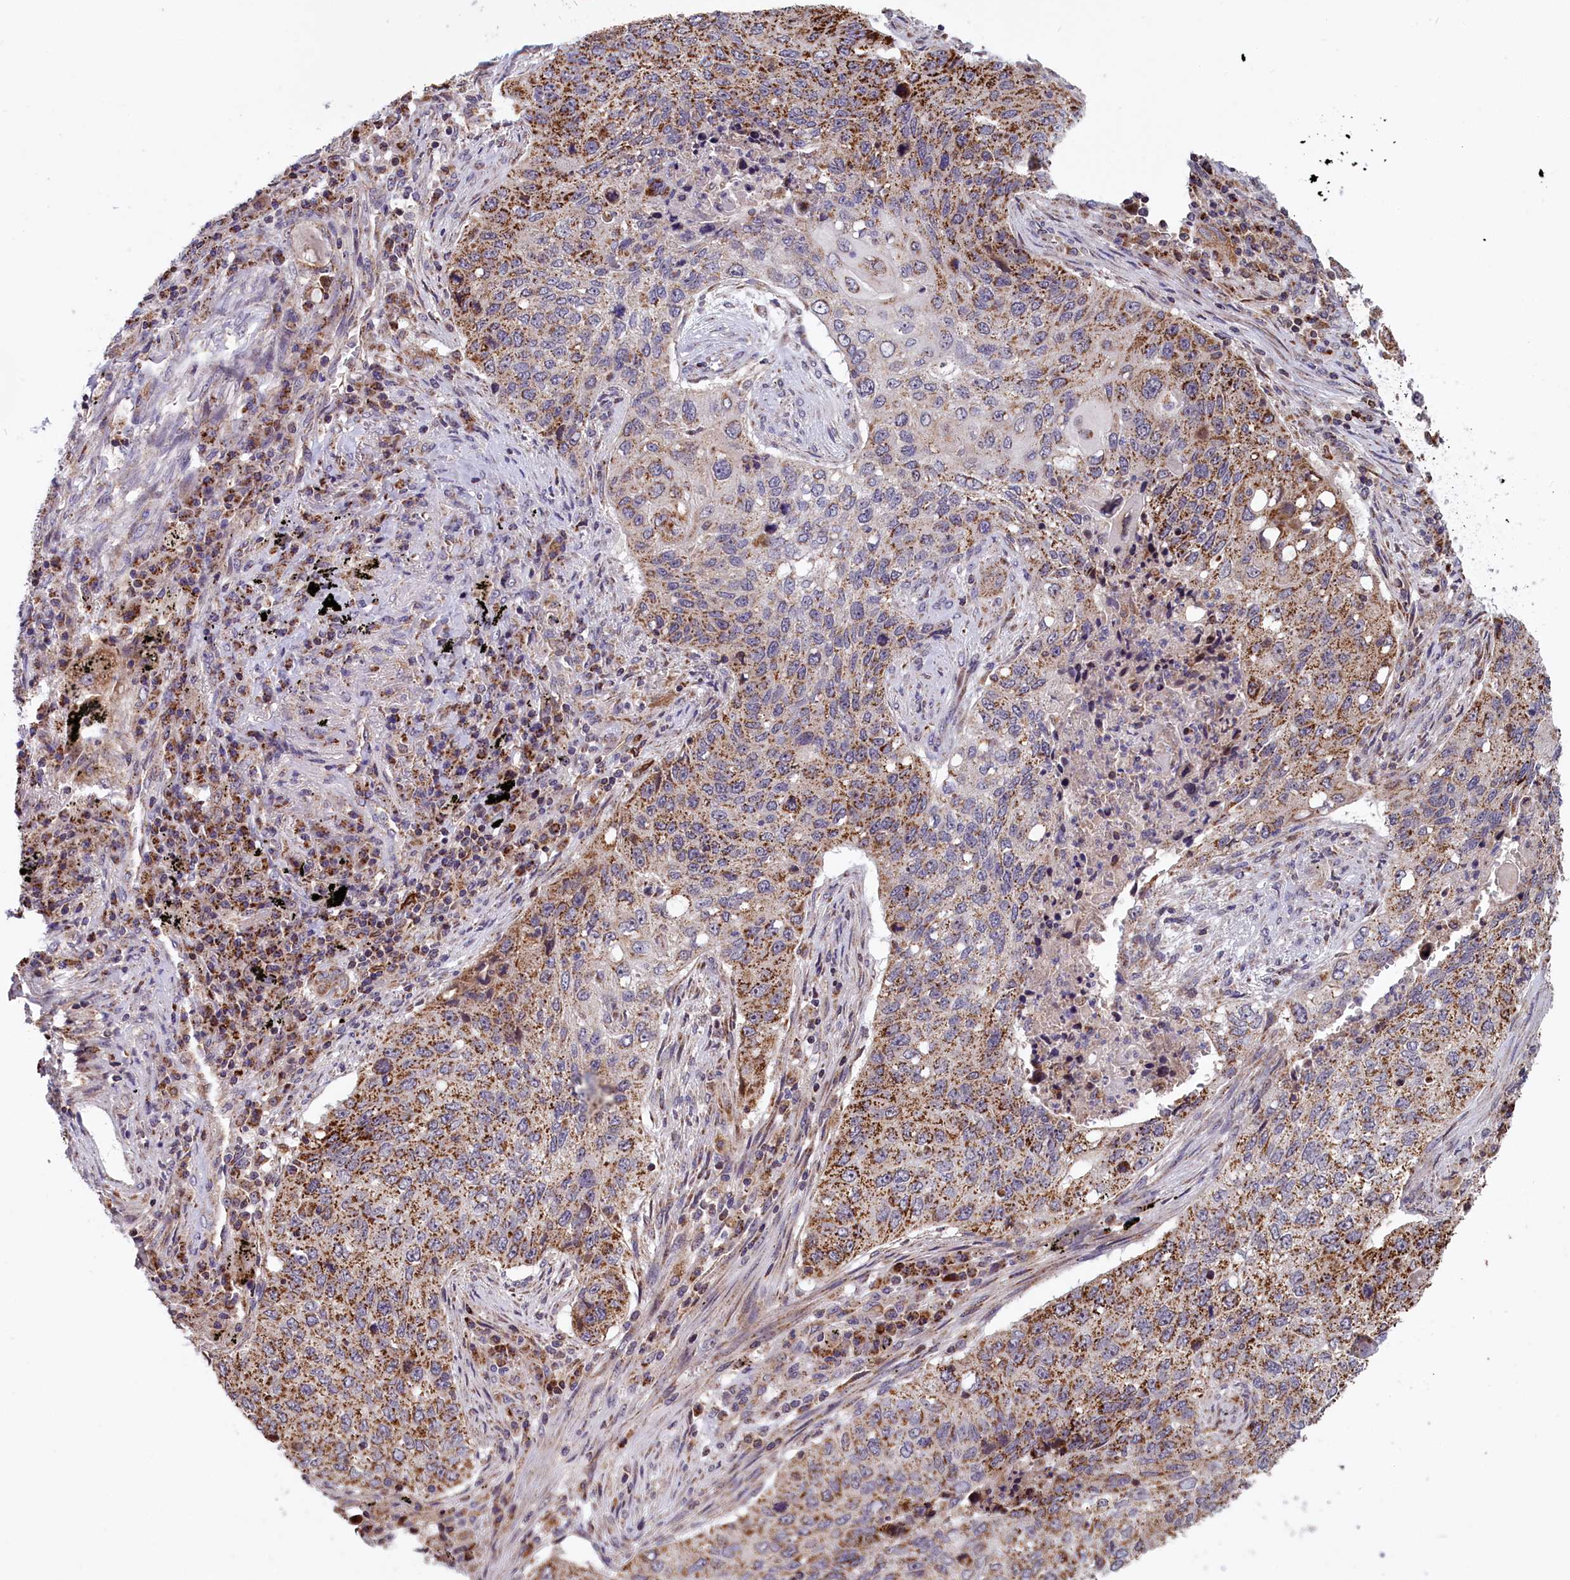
{"staining": {"intensity": "moderate", "quantity": "25%-75%", "location": "cytoplasmic/membranous"}, "tissue": "lung cancer", "cell_type": "Tumor cells", "image_type": "cancer", "snomed": [{"axis": "morphology", "description": "Squamous cell carcinoma, NOS"}, {"axis": "topography", "description": "Lung"}], "caption": "Protein analysis of lung cancer (squamous cell carcinoma) tissue shows moderate cytoplasmic/membranous expression in approximately 25%-75% of tumor cells.", "gene": "TIMM44", "patient": {"sex": "female", "age": 63}}